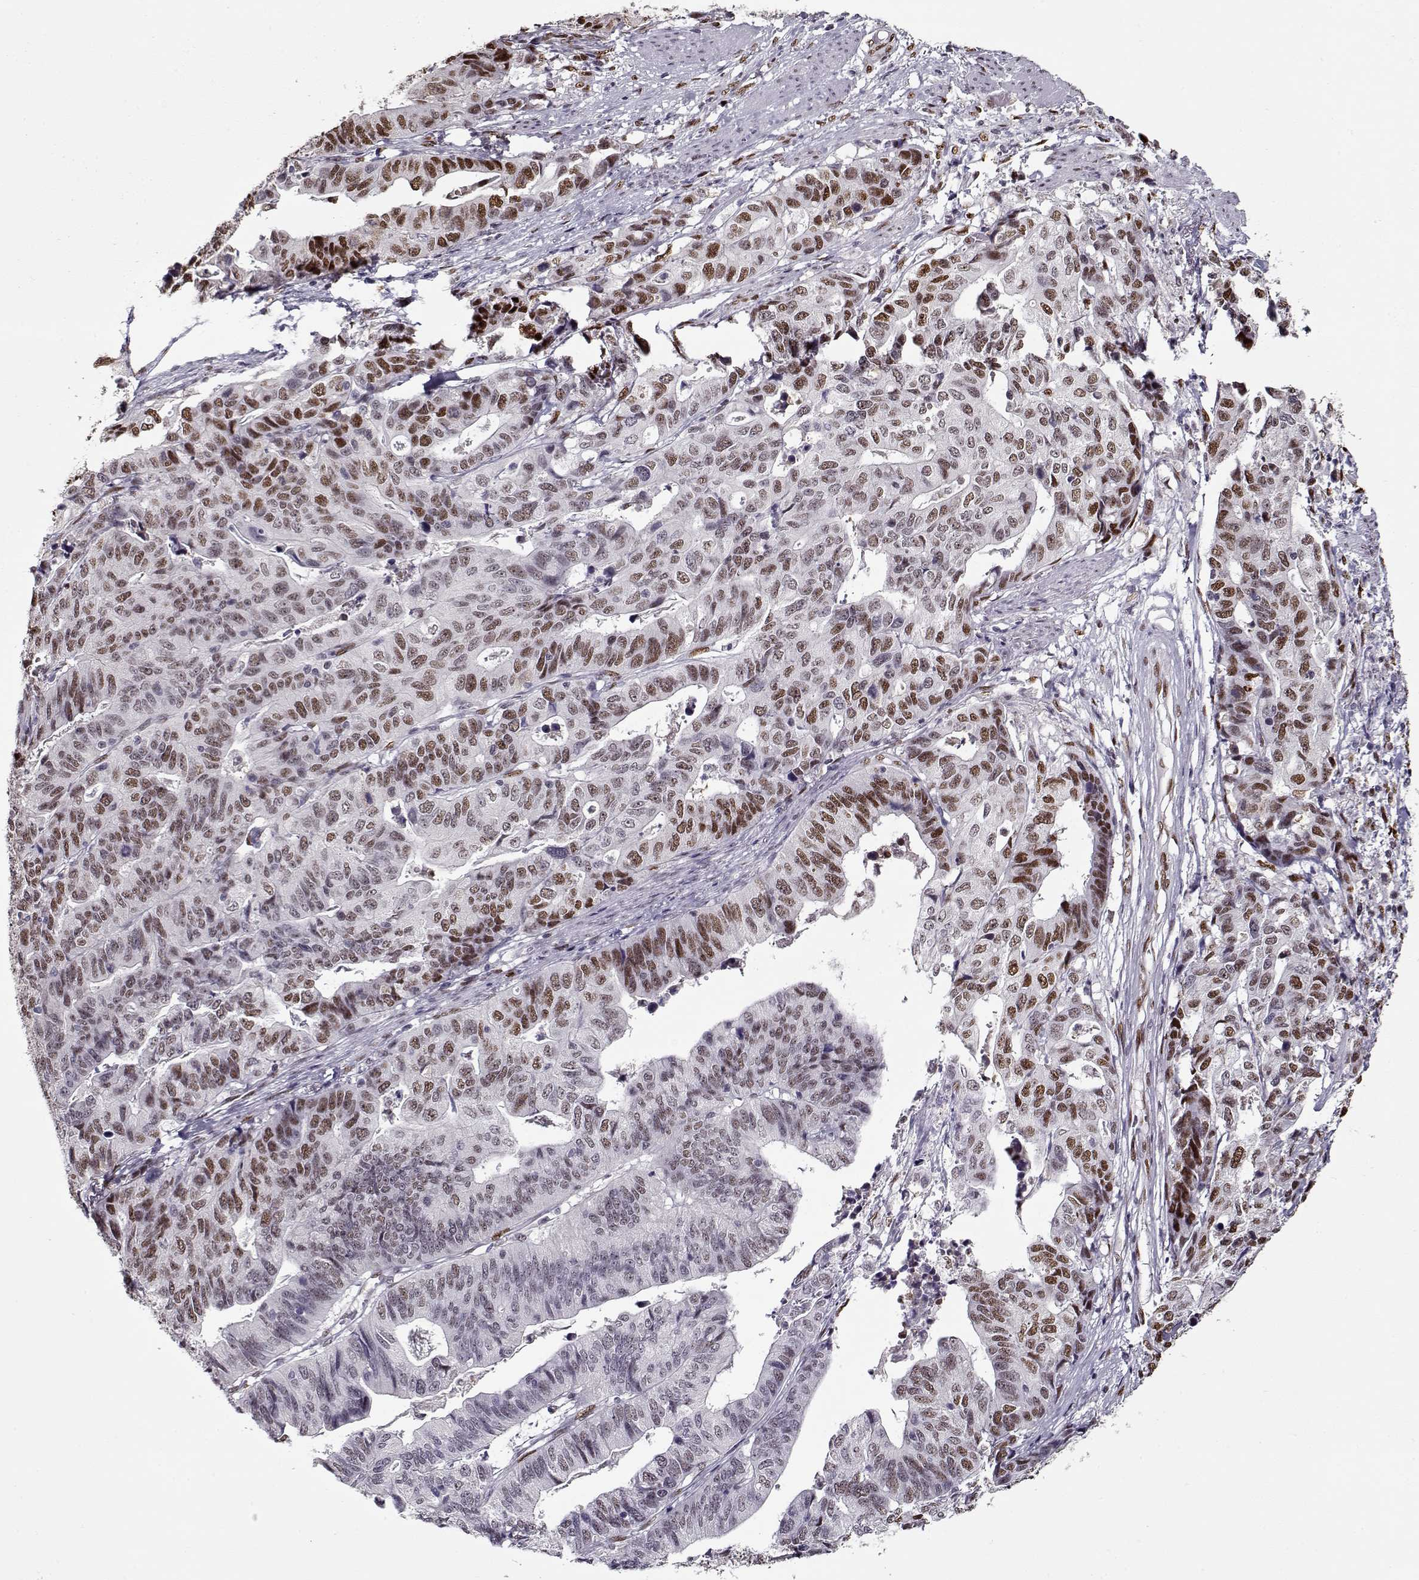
{"staining": {"intensity": "moderate", "quantity": "25%-75%", "location": "nuclear"}, "tissue": "stomach cancer", "cell_type": "Tumor cells", "image_type": "cancer", "snomed": [{"axis": "morphology", "description": "Adenocarcinoma, NOS"}, {"axis": "topography", "description": "Stomach, upper"}], "caption": "Stomach adenocarcinoma tissue reveals moderate nuclear expression in about 25%-75% of tumor cells, visualized by immunohistochemistry.", "gene": "PRMT8", "patient": {"sex": "female", "age": 67}}